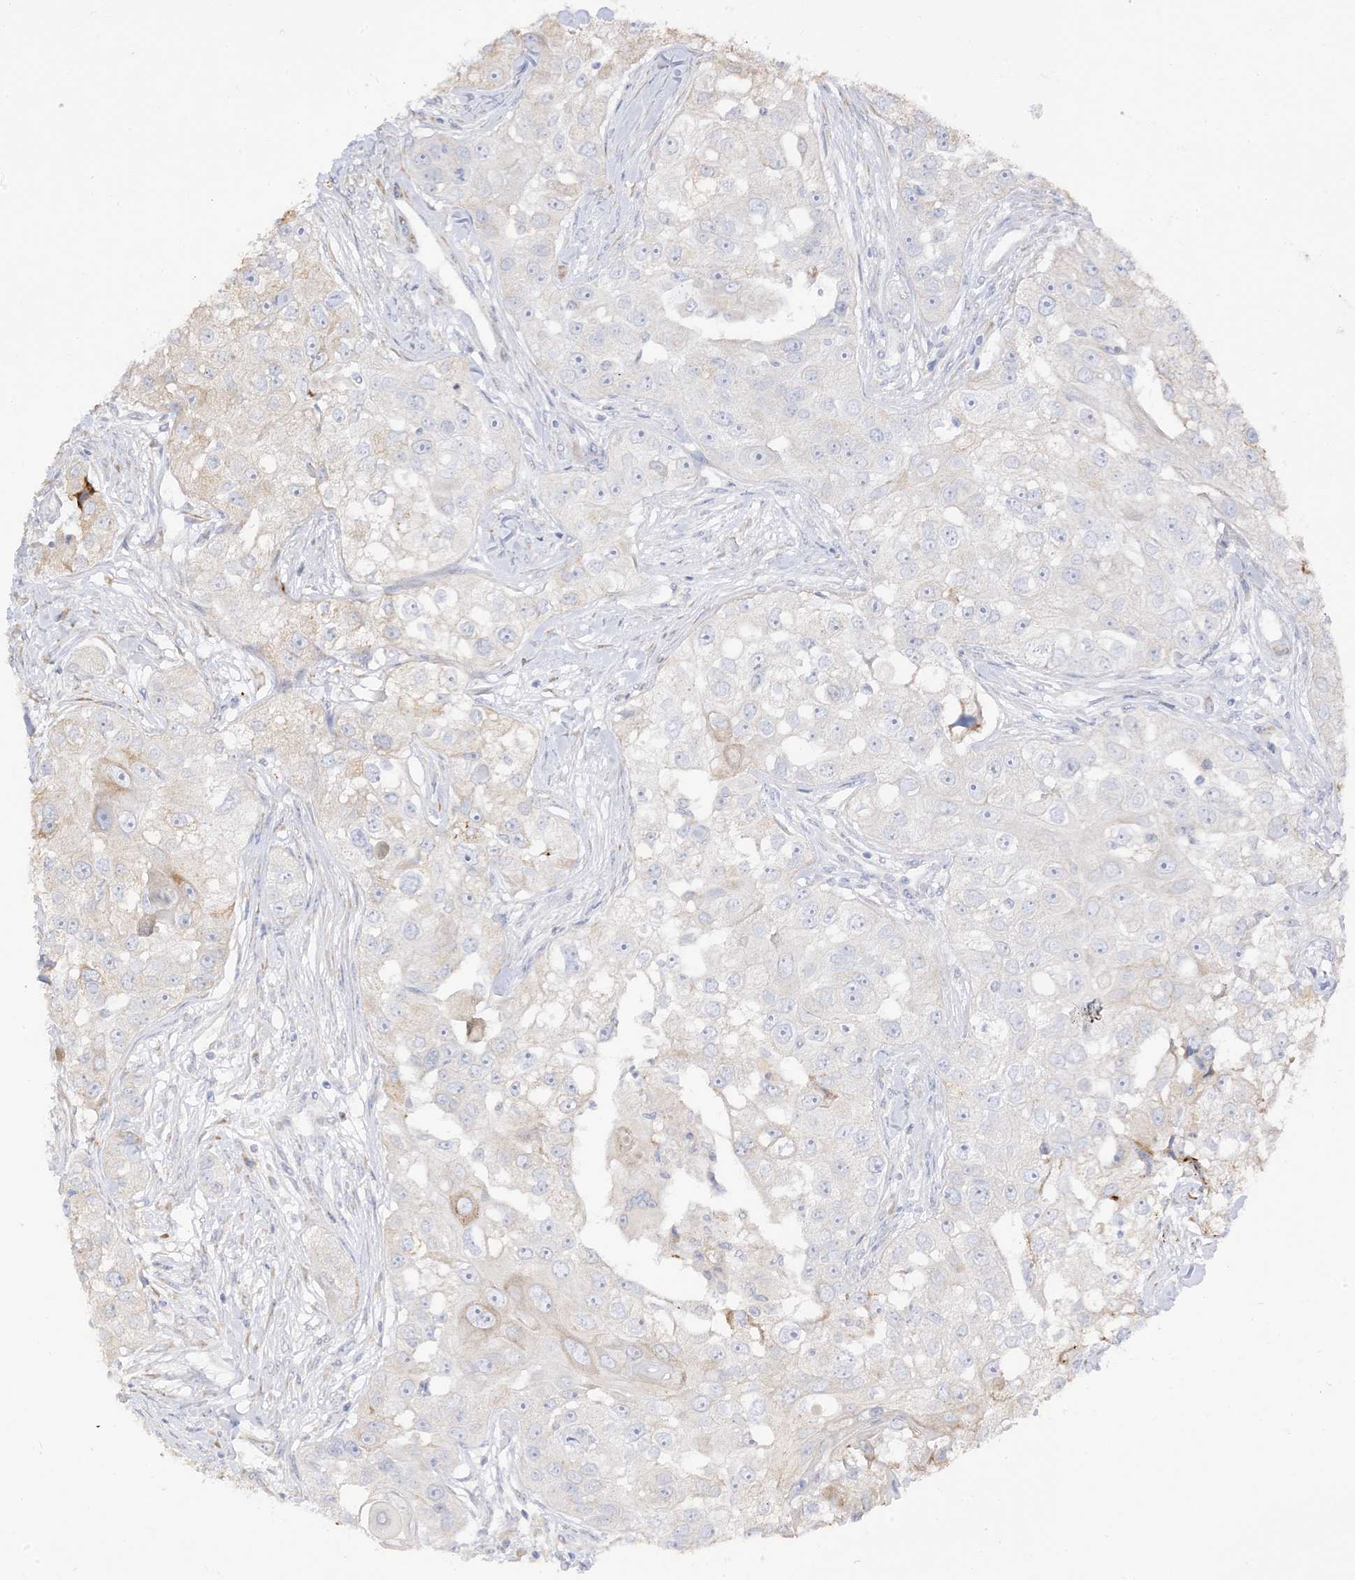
{"staining": {"intensity": "negative", "quantity": "none", "location": "none"}, "tissue": "head and neck cancer", "cell_type": "Tumor cells", "image_type": "cancer", "snomed": [{"axis": "morphology", "description": "Normal tissue, NOS"}, {"axis": "morphology", "description": "Squamous cell carcinoma, NOS"}, {"axis": "topography", "description": "Skeletal muscle"}, {"axis": "topography", "description": "Head-Neck"}], "caption": "Immunohistochemical staining of squamous cell carcinoma (head and neck) reveals no significant expression in tumor cells.", "gene": "LOXL3", "patient": {"sex": "male", "age": 51}}